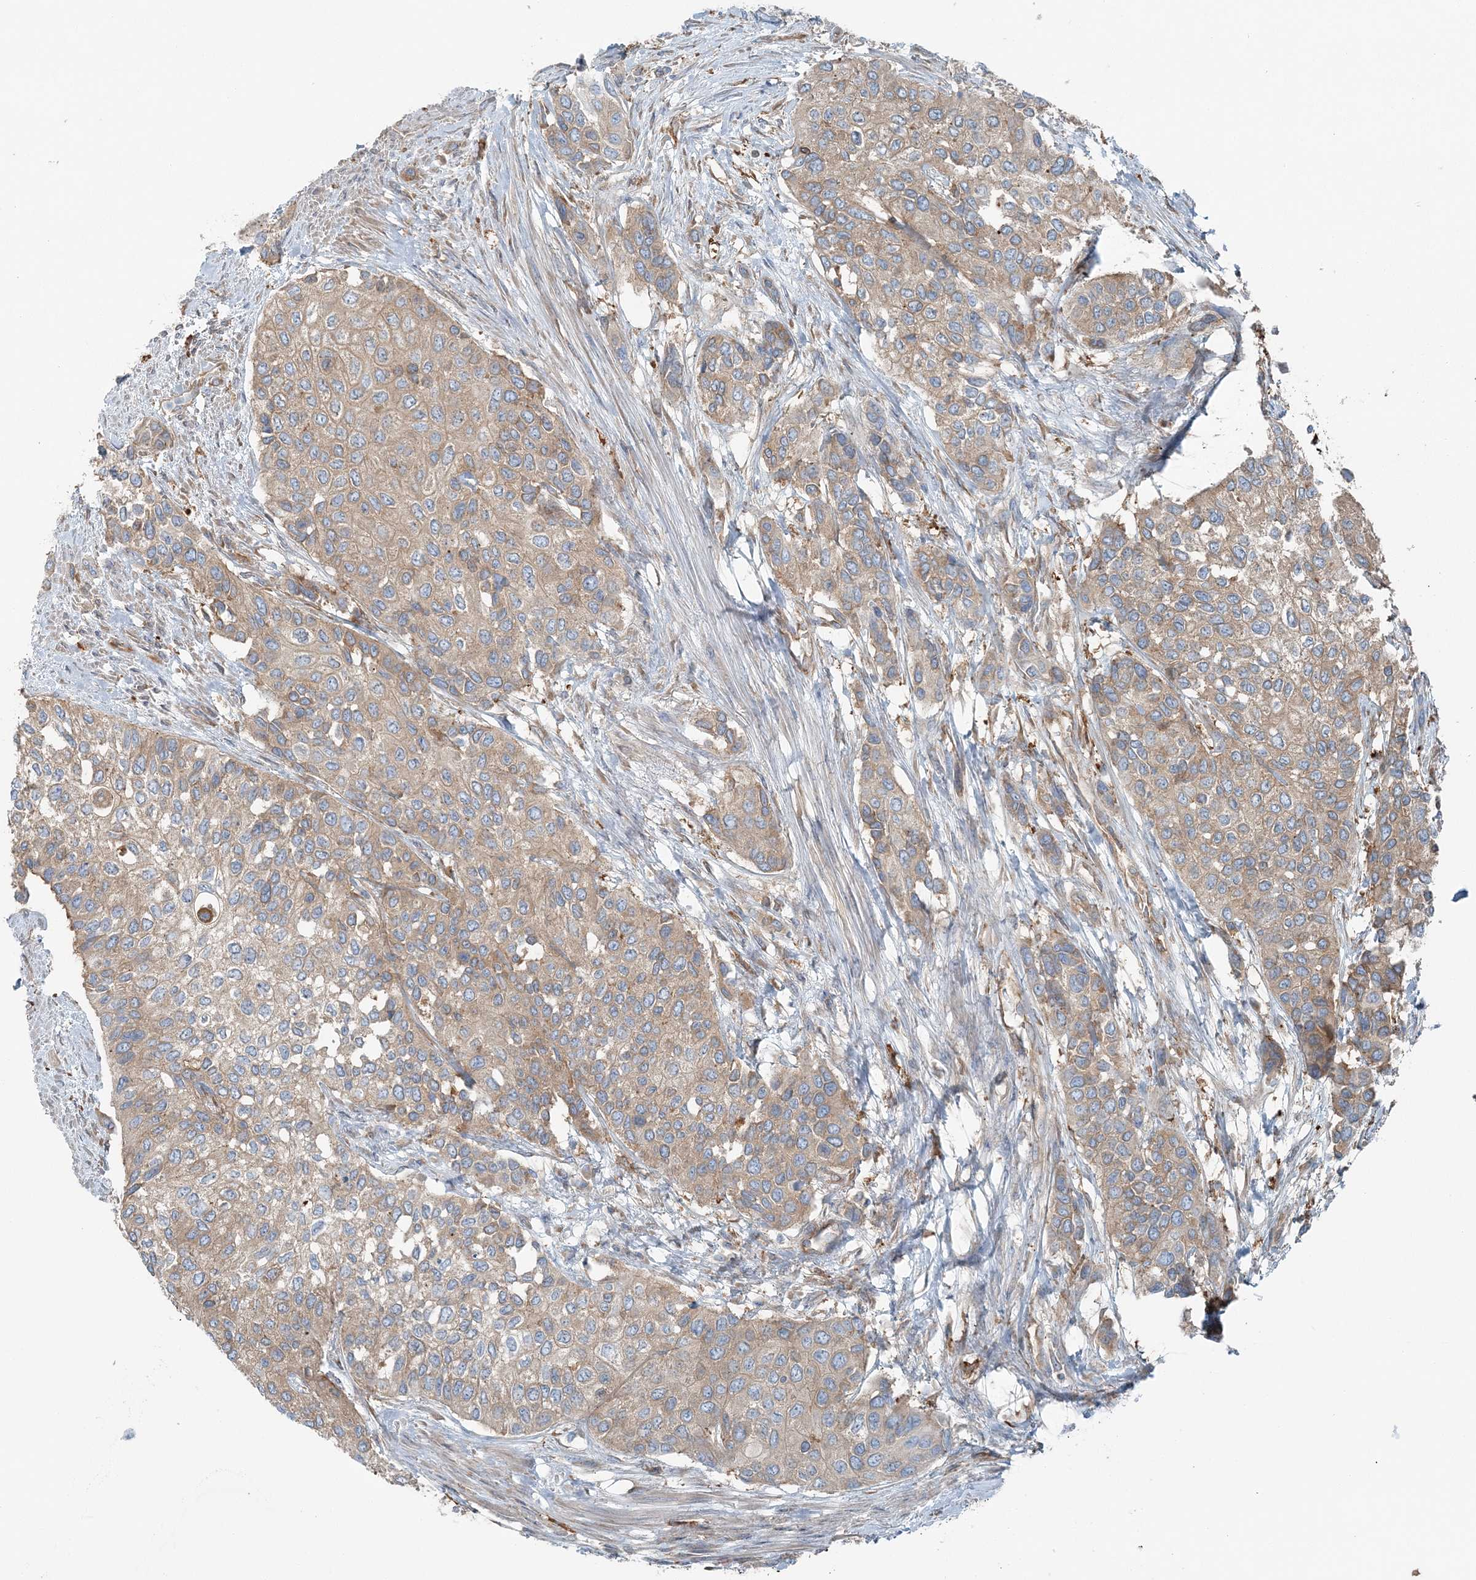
{"staining": {"intensity": "weak", "quantity": ">75%", "location": "cytoplasmic/membranous"}, "tissue": "urothelial cancer", "cell_type": "Tumor cells", "image_type": "cancer", "snomed": [{"axis": "morphology", "description": "Normal tissue, NOS"}, {"axis": "morphology", "description": "Urothelial carcinoma, High grade"}, {"axis": "topography", "description": "Vascular tissue"}, {"axis": "topography", "description": "Urinary bladder"}], "caption": "The micrograph shows a brown stain indicating the presence of a protein in the cytoplasmic/membranous of tumor cells in urothelial cancer.", "gene": "SNX2", "patient": {"sex": "female", "age": 56}}